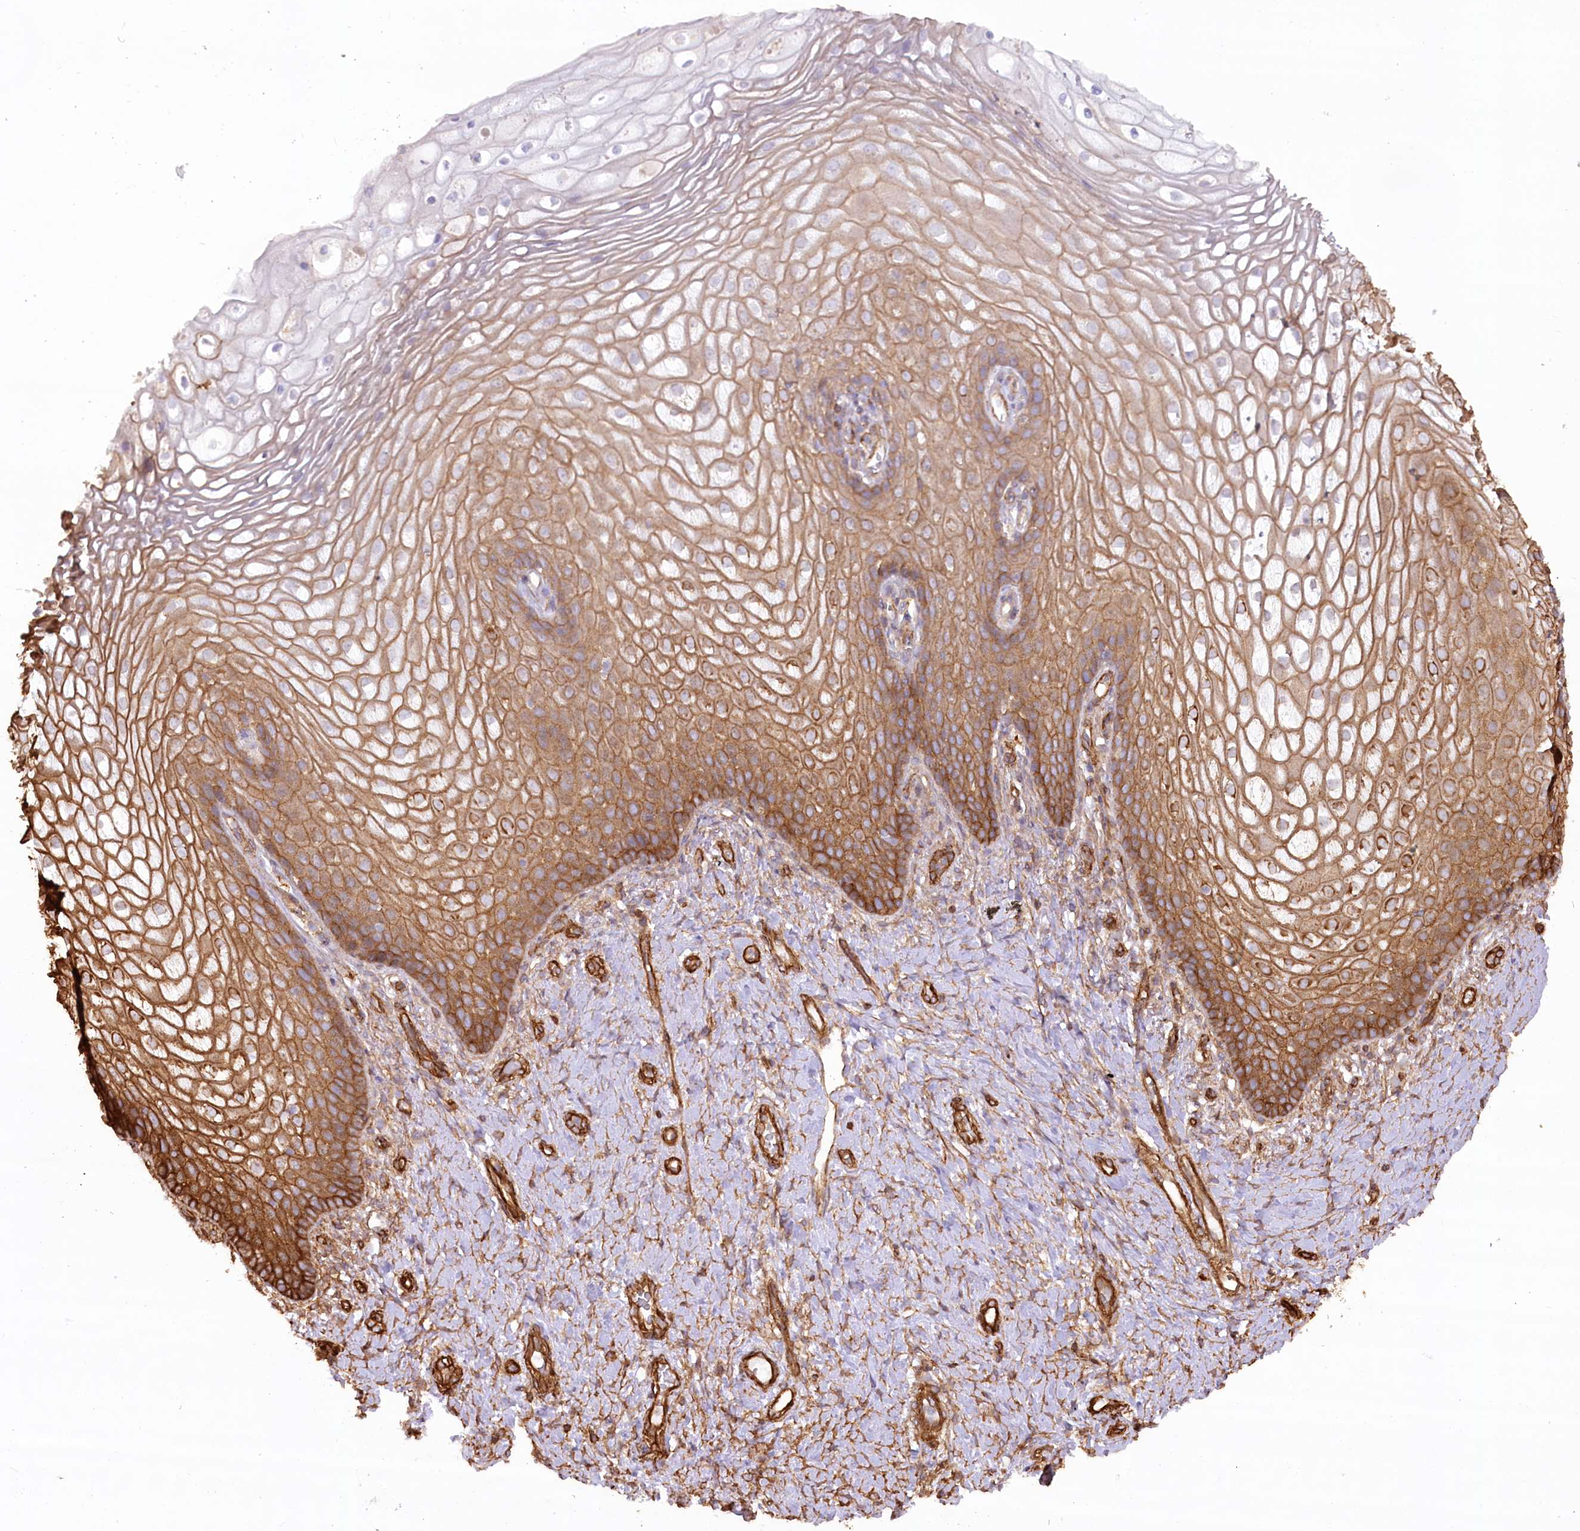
{"staining": {"intensity": "strong", "quantity": ">75%", "location": "cytoplasmic/membranous"}, "tissue": "vagina", "cell_type": "Squamous epithelial cells", "image_type": "normal", "snomed": [{"axis": "morphology", "description": "Normal tissue, NOS"}, {"axis": "topography", "description": "Vagina"}], "caption": "Vagina stained with immunohistochemistry (IHC) demonstrates strong cytoplasmic/membranous expression in about >75% of squamous epithelial cells. Using DAB (brown) and hematoxylin (blue) stains, captured at high magnification using brightfield microscopy.", "gene": "SYNPO2", "patient": {"sex": "female", "age": 60}}